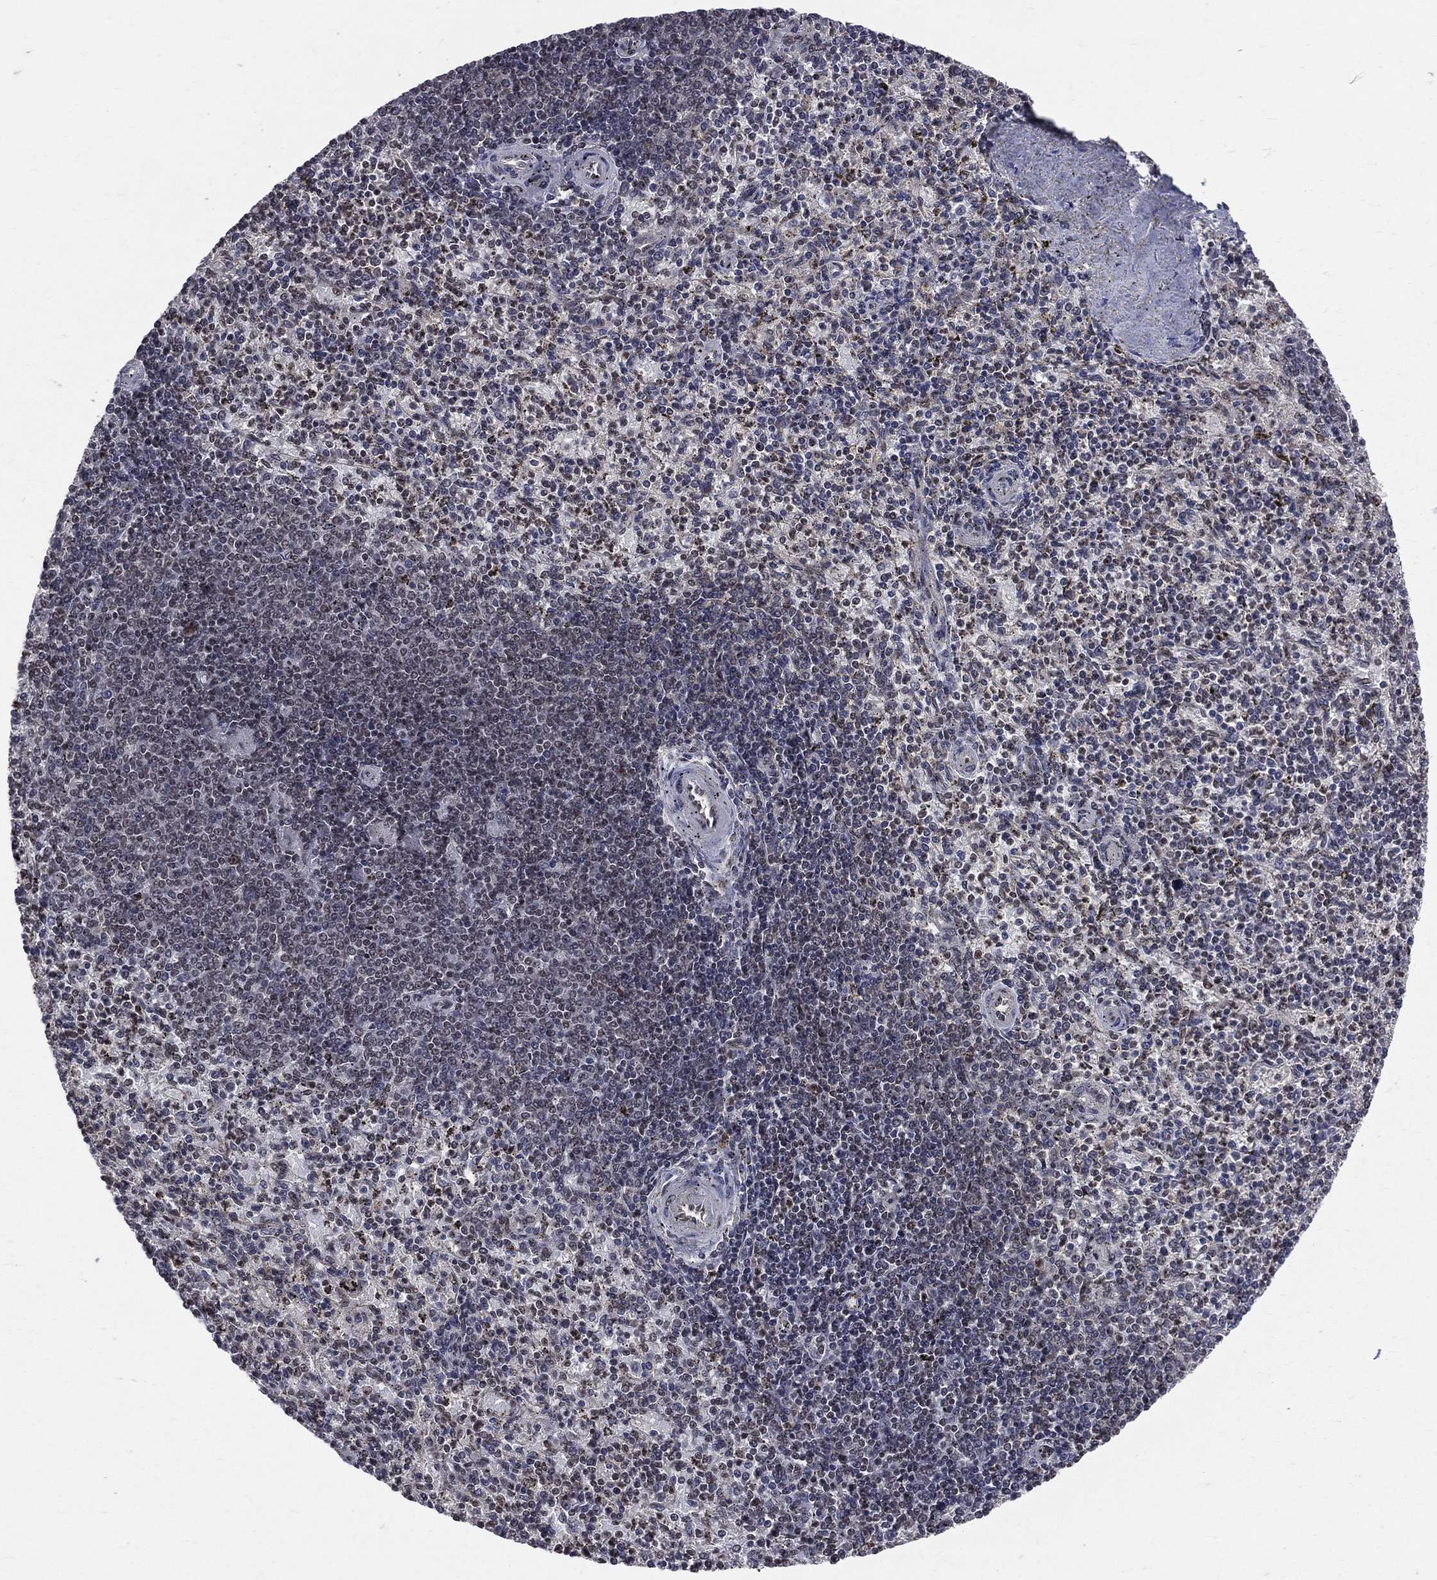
{"staining": {"intensity": "strong", "quantity": ">75%", "location": "nuclear"}, "tissue": "spleen", "cell_type": "Cells in red pulp", "image_type": "normal", "snomed": [{"axis": "morphology", "description": "Normal tissue, NOS"}, {"axis": "topography", "description": "Spleen"}], "caption": "A micrograph of spleen stained for a protein demonstrates strong nuclear brown staining in cells in red pulp.", "gene": "SMC3", "patient": {"sex": "female", "age": 37}}